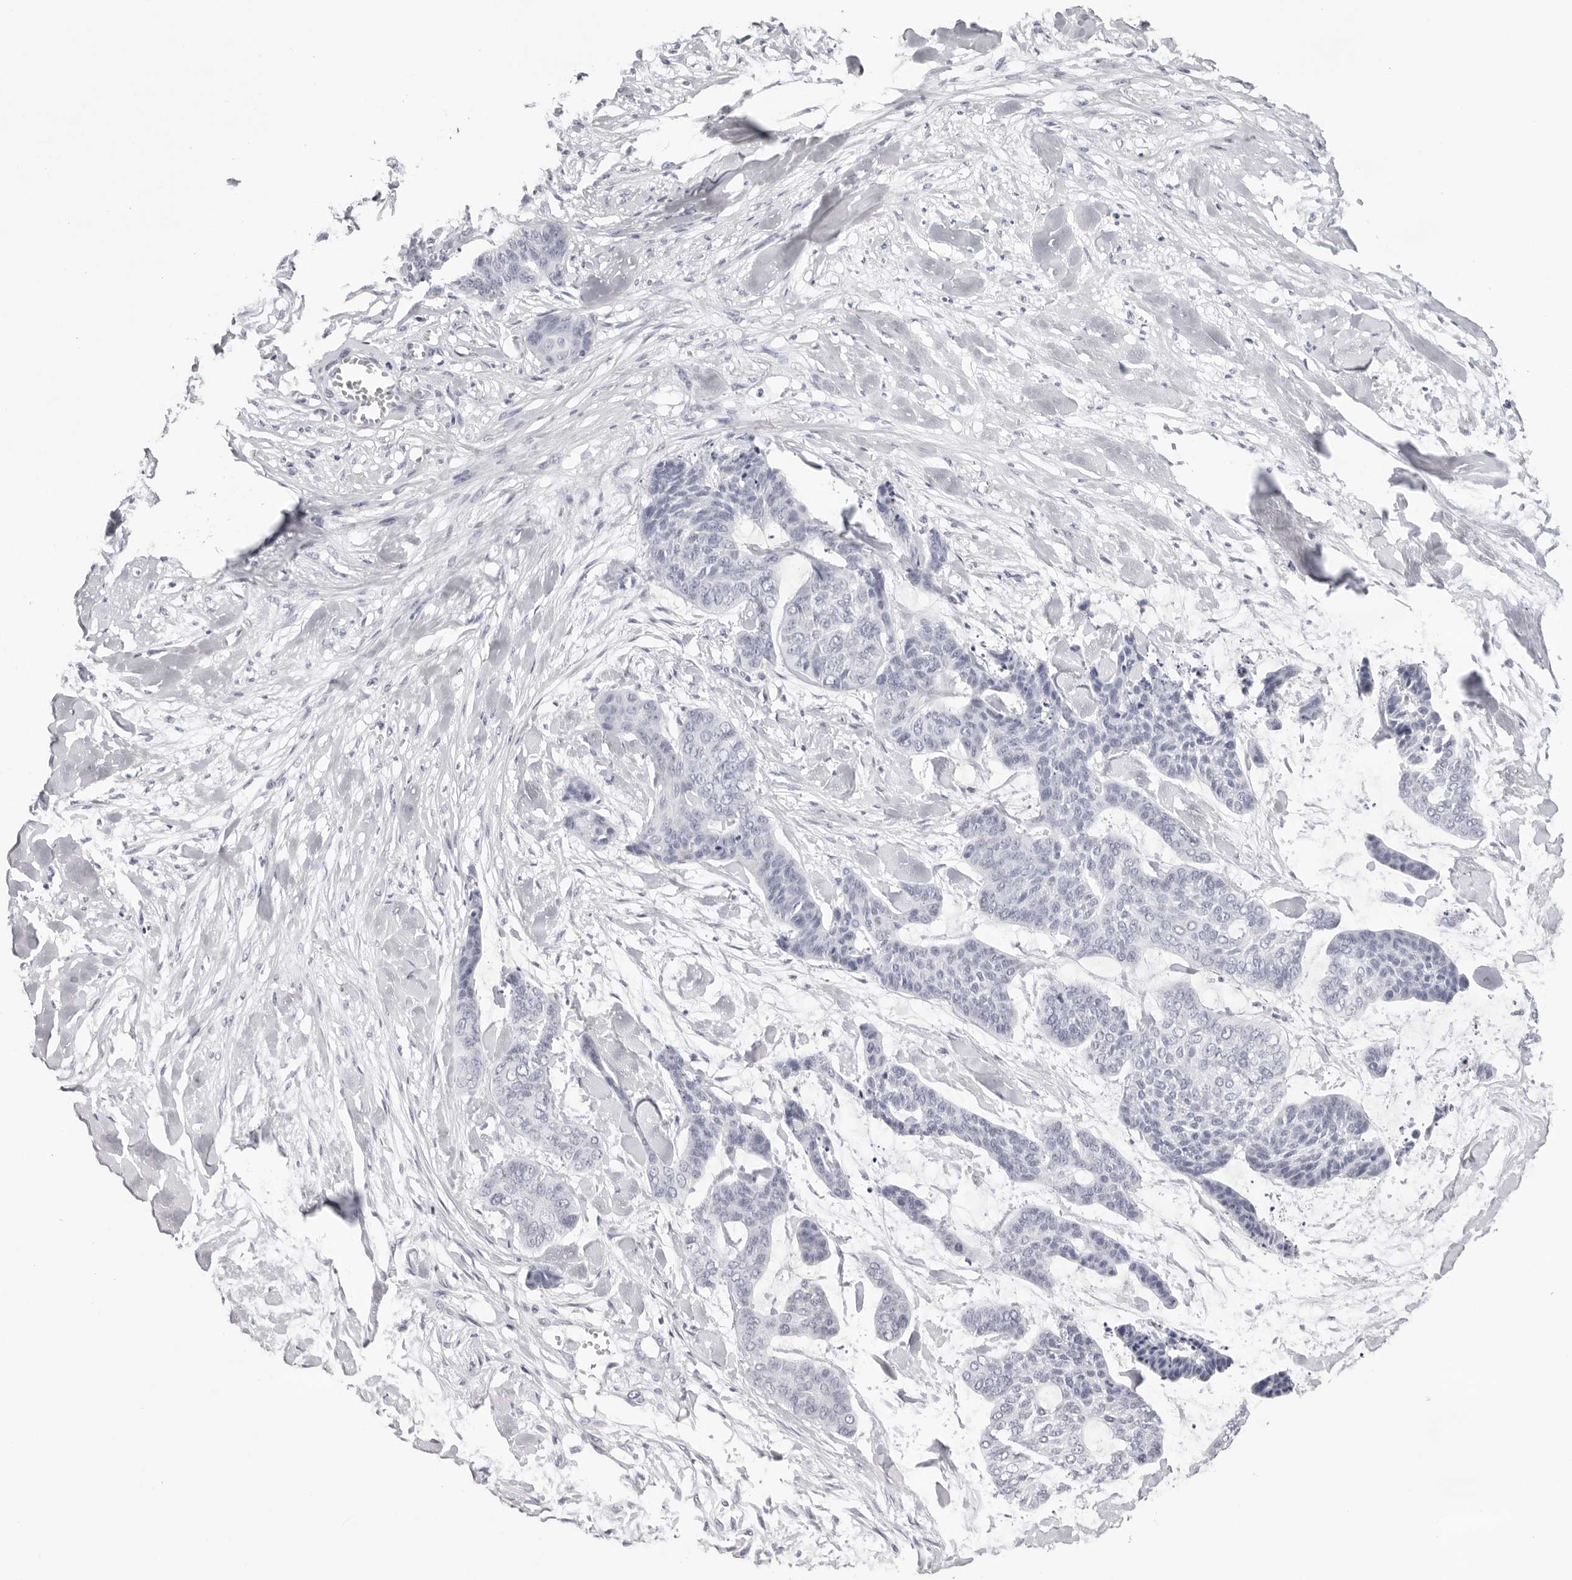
{"staining": {"intensity": "negative", "quantity": "none", "location": "none"}, "tissue": "skin cancer", "cell_type": "Tumor cells", "image_type": "cancer", "snomed": [{"axis": "morphology", "description": "Basal cell carcinoma"}, {"axis": "topography", "description": "Skin"}], "caption": "Basal cell carcinoma (skin) stained for a protein using immunohistochemistry (IHC) shows no staining tumor cells.", "gene": "INSL3", "patient": {"sex": "female", "age": 64}}